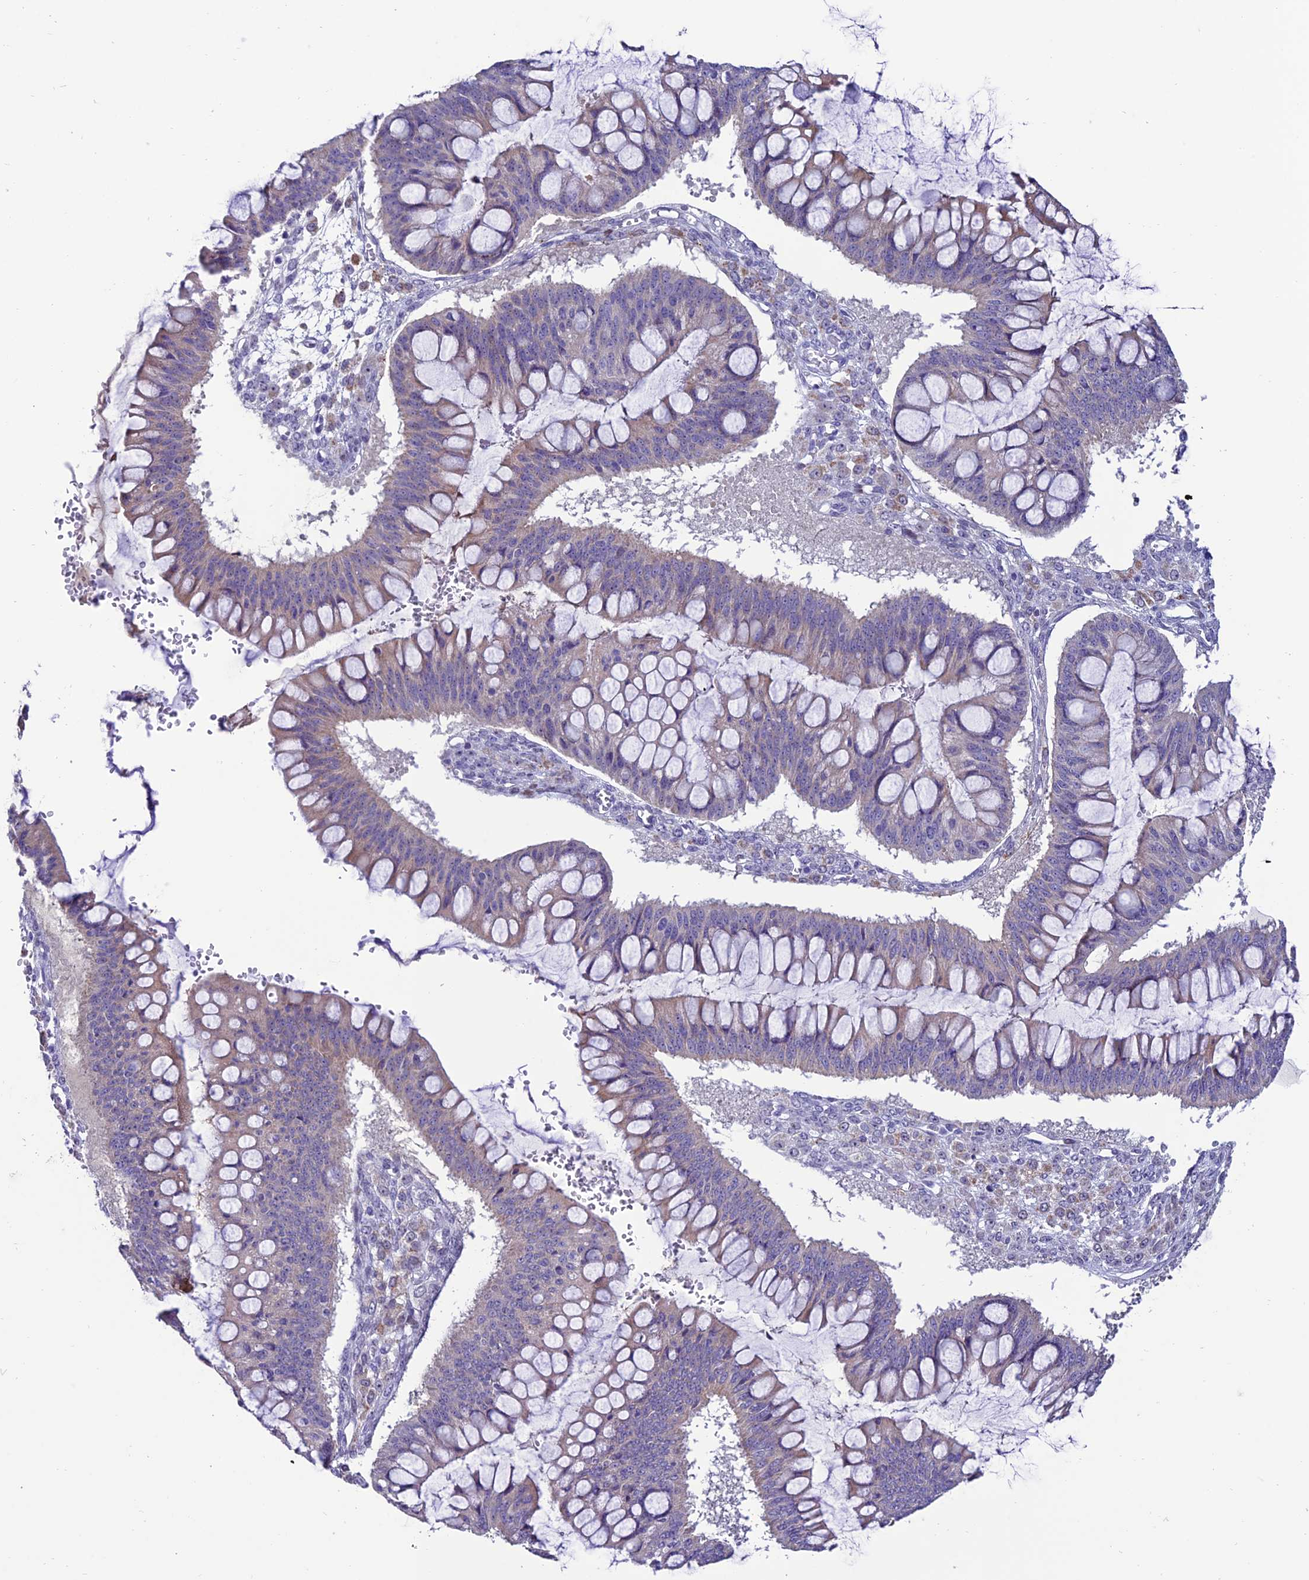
{"staining": {"intensity": "weak", "quantity": "<25%", "location": "cytoplasmic/membranous"}, "tissue": "ovarian cancer", "cell_type": "Tumor cells", "image_type": "cancer", "snomed": [{"axis": "morphology", "description": "Cystadenocarcinoma, mucinous, NOS"}, {"axis": "topography", "description": "Ovary"}], "caption": "A photomicrograph of human ovarian mucinous cystadenocarcinoma is negative for staining in tumor cells.", "gene": "SLC10A1", "patient": {"sex": "female", "age": 73}}